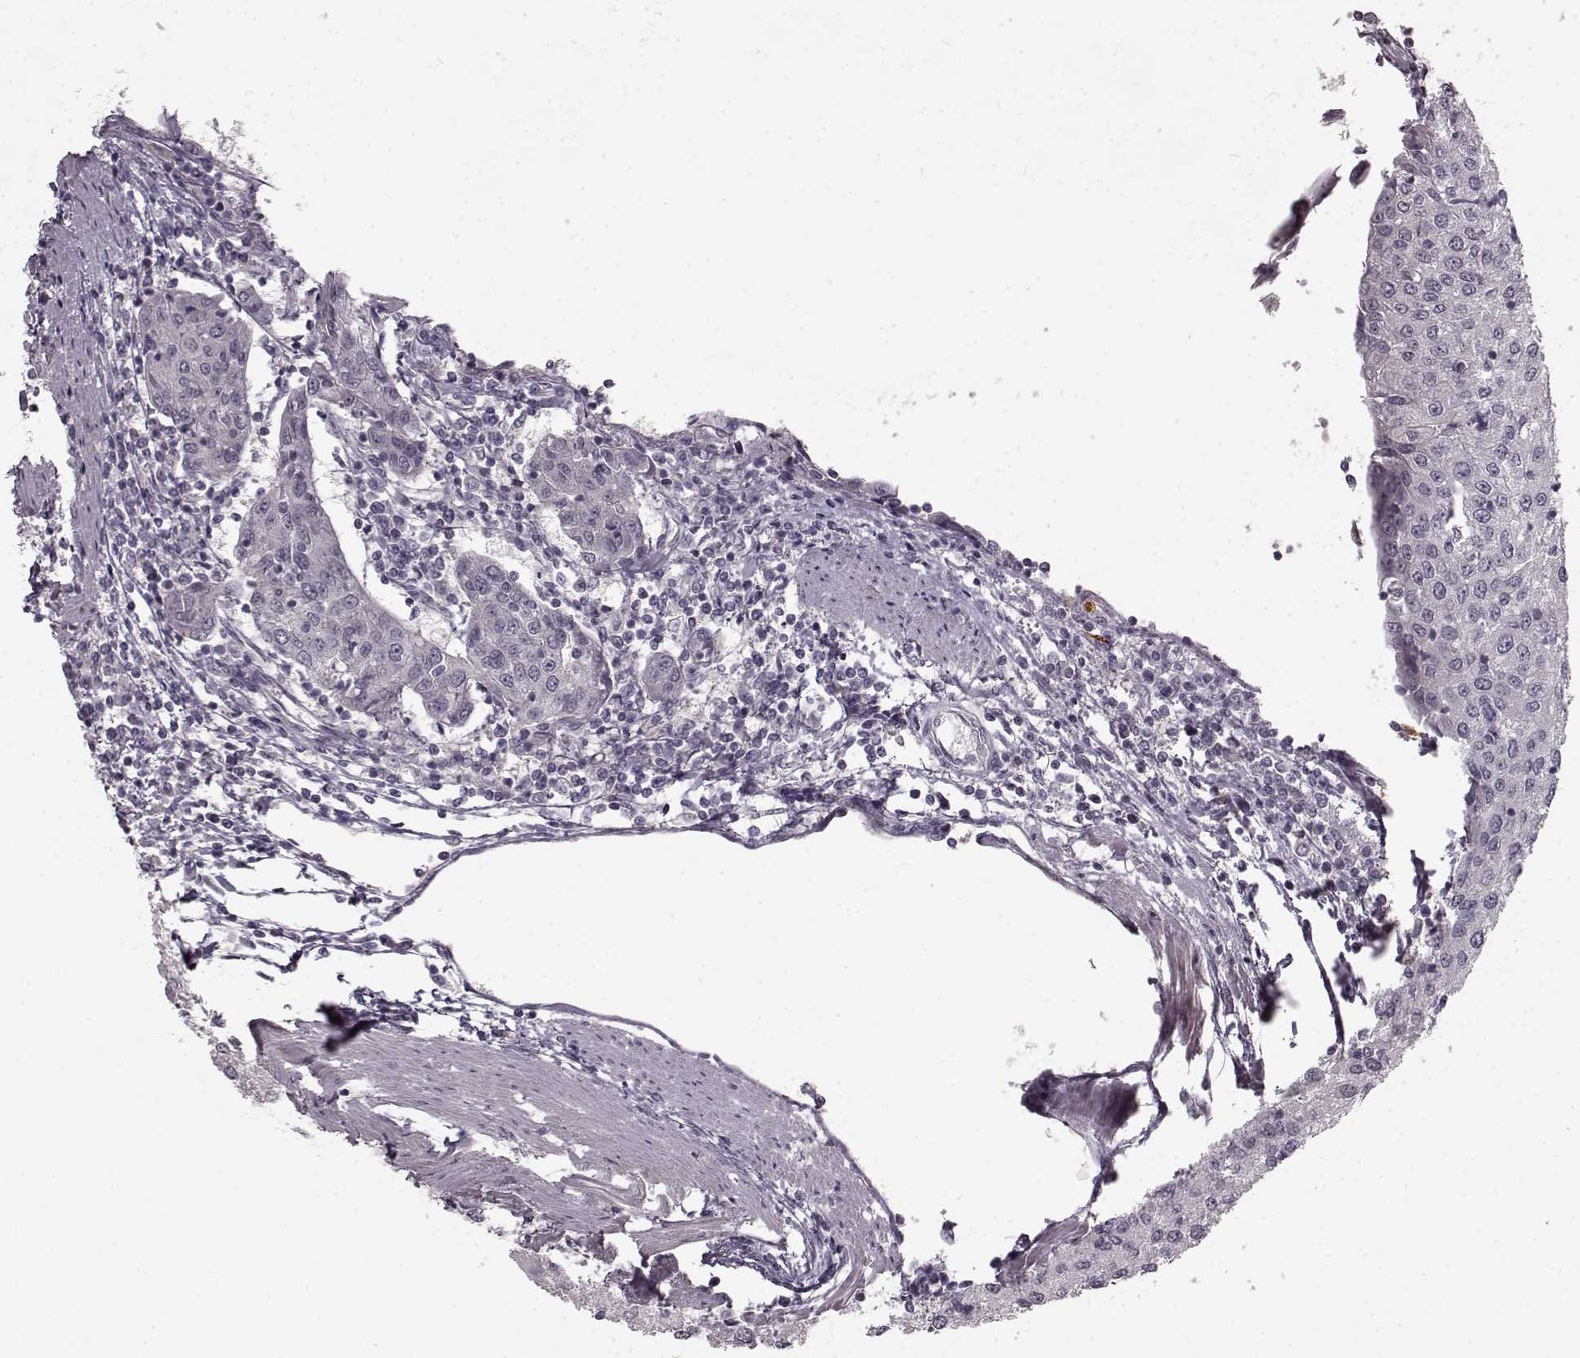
{"staining": {"intensity": "negative", "quantity": "none", "location": "none"}, "tissue": "urothelial cancer", "cell_type": "Tumor cells", "image_type": "cancer", "snomed": [{"axis": "morphology", "description": "Urothelial carcinoma, High grade"}, {"axis": "topography", "description": "Urinary bladder"}], "caption": "Tumor cells are negative for brown protein staining in urothelial cancer.", "gene": "CHIT1", "patient": {"sex": "female", "age": 85}}